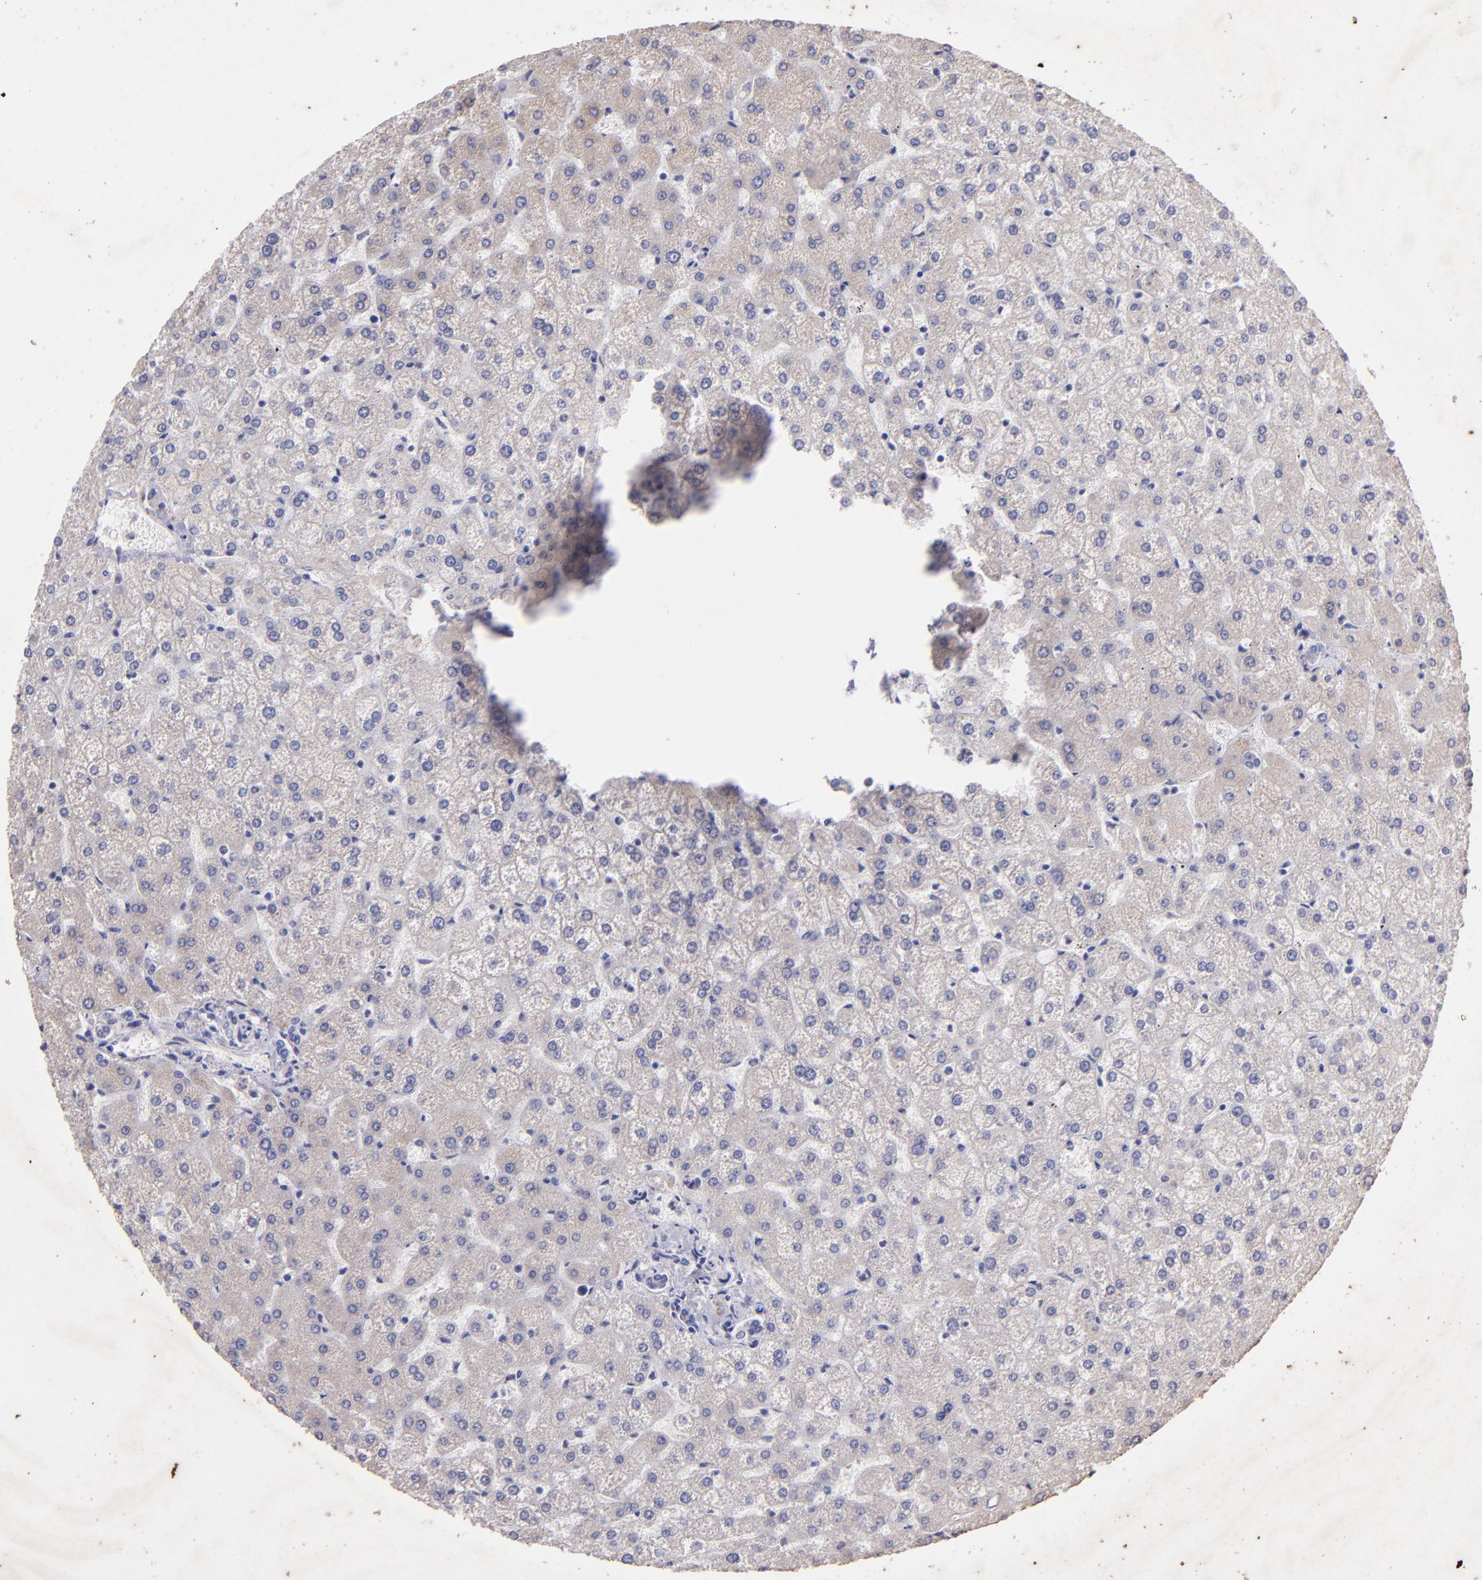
{"staining": {"intensity": "negative", "quantity": "none", "location": "none"}, "tissue": "liver", "cell_type": "Cholangiocytes", "image_type": "normal", "snomed": [{"axis": "morphology", "description": "Normal tissue, NOS"}, {"axis": "topography", "description": "Liver"}], "caption": "This photomicrograph is of normal liver stained with immunohistochemistry to label a protein in brown with the nuclei are counter-stained blue. There is no positivity in cholangiocytes.", "gene": "RET", "patient": {"sex": "female", "age": 32}}